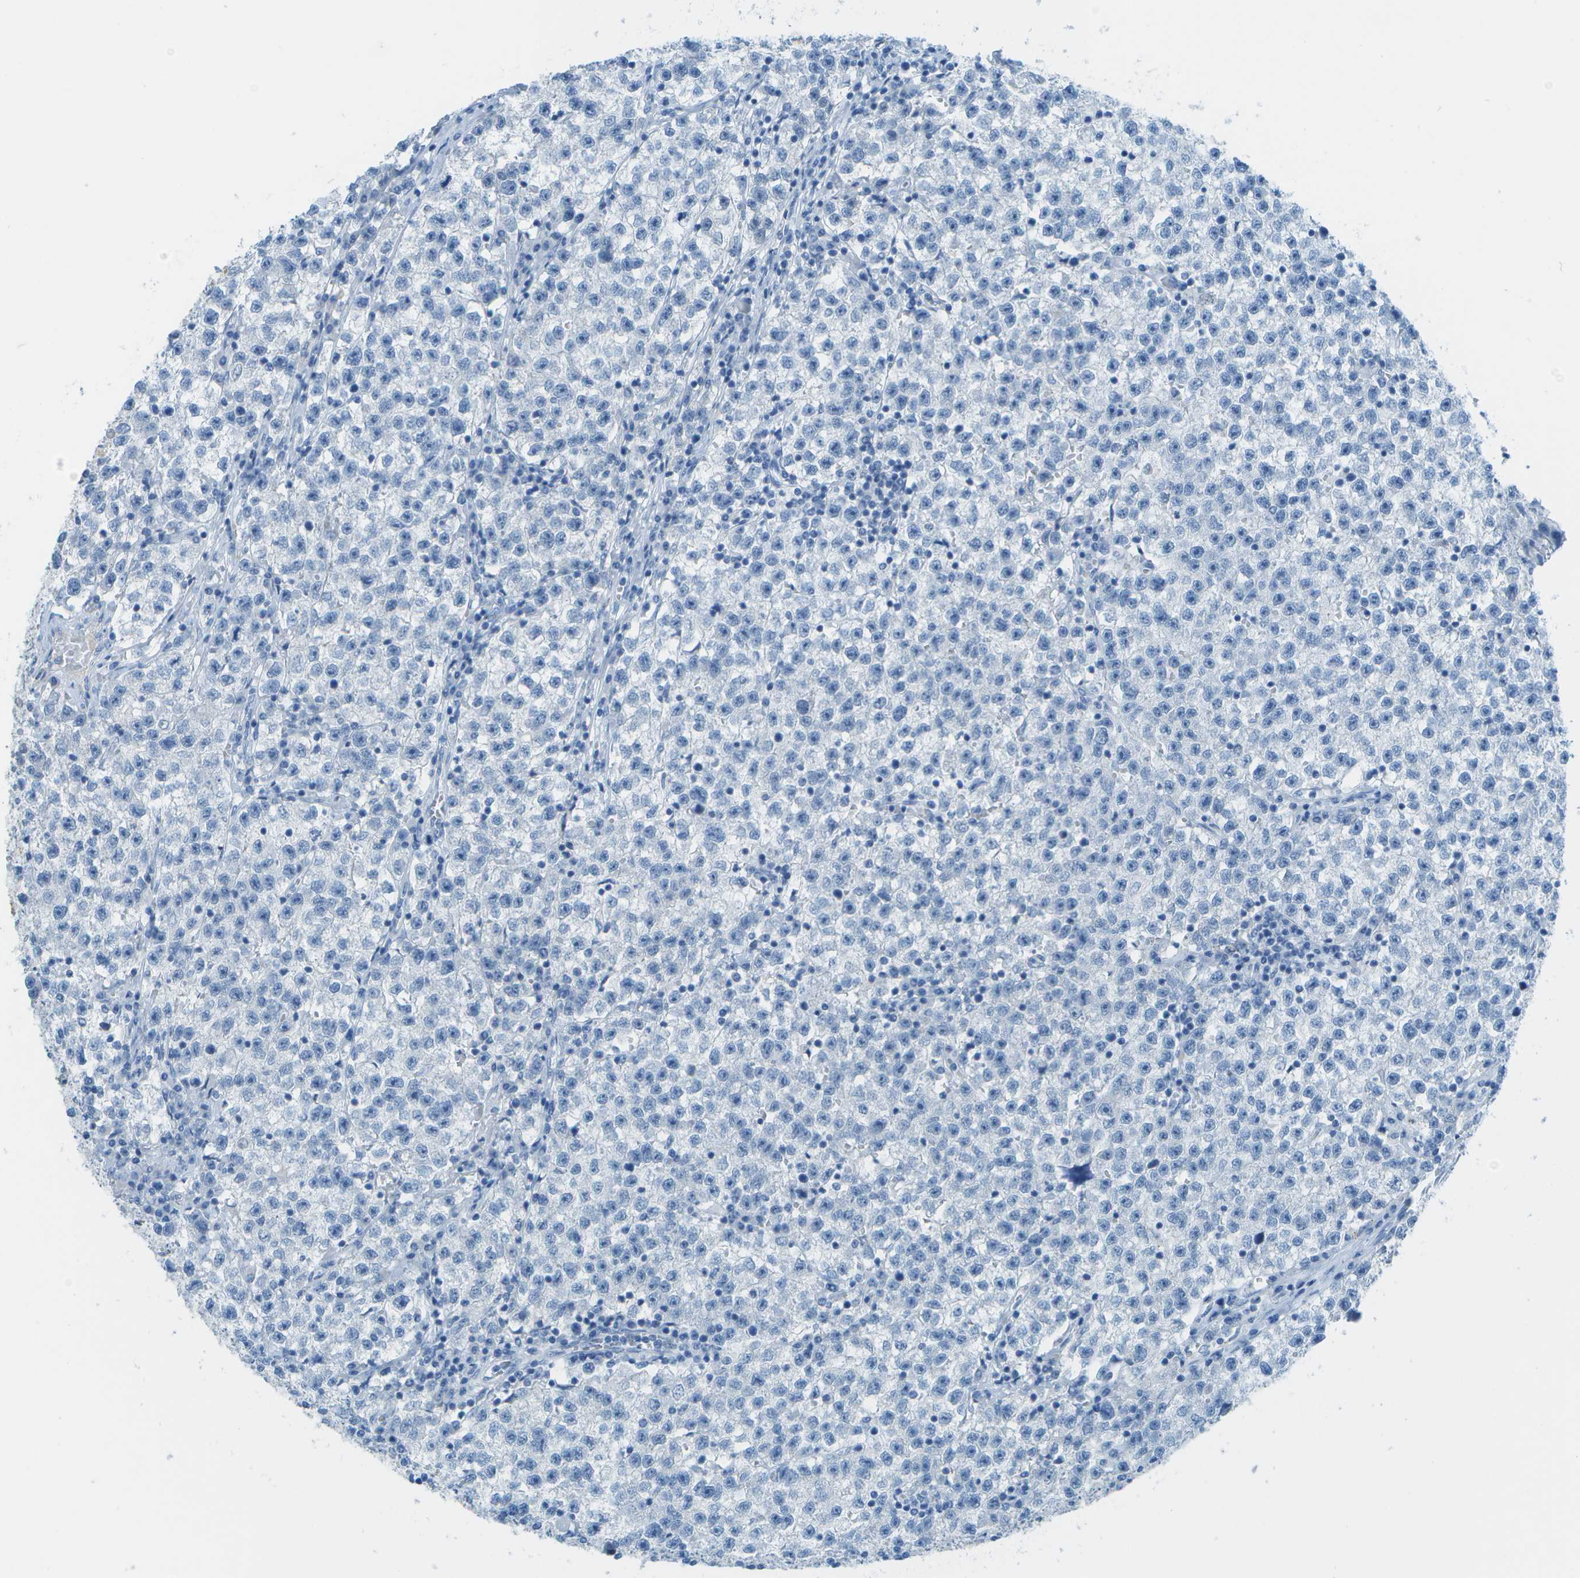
{"staining": {"intensity": "negative", "quantity": "none", "location": "none"}, "tissue": "testis cancer", "cell_type": "Tumor cells", "image_type": "cancer", "snomed": [{"axis": "morphology", "description": "Seminoma, NOS"}, {"axis": "topography", "description": "Testis"}], "caption": "An image of seminoma (testis) stained for a protein reveals no brown staining in tumor cells. (DAB (3,3'-diaminobenzidine) immunohistochemistry (IHC), high magnification).", "gene": "C1S", "patient": {"sex": "male", "age": 22}}